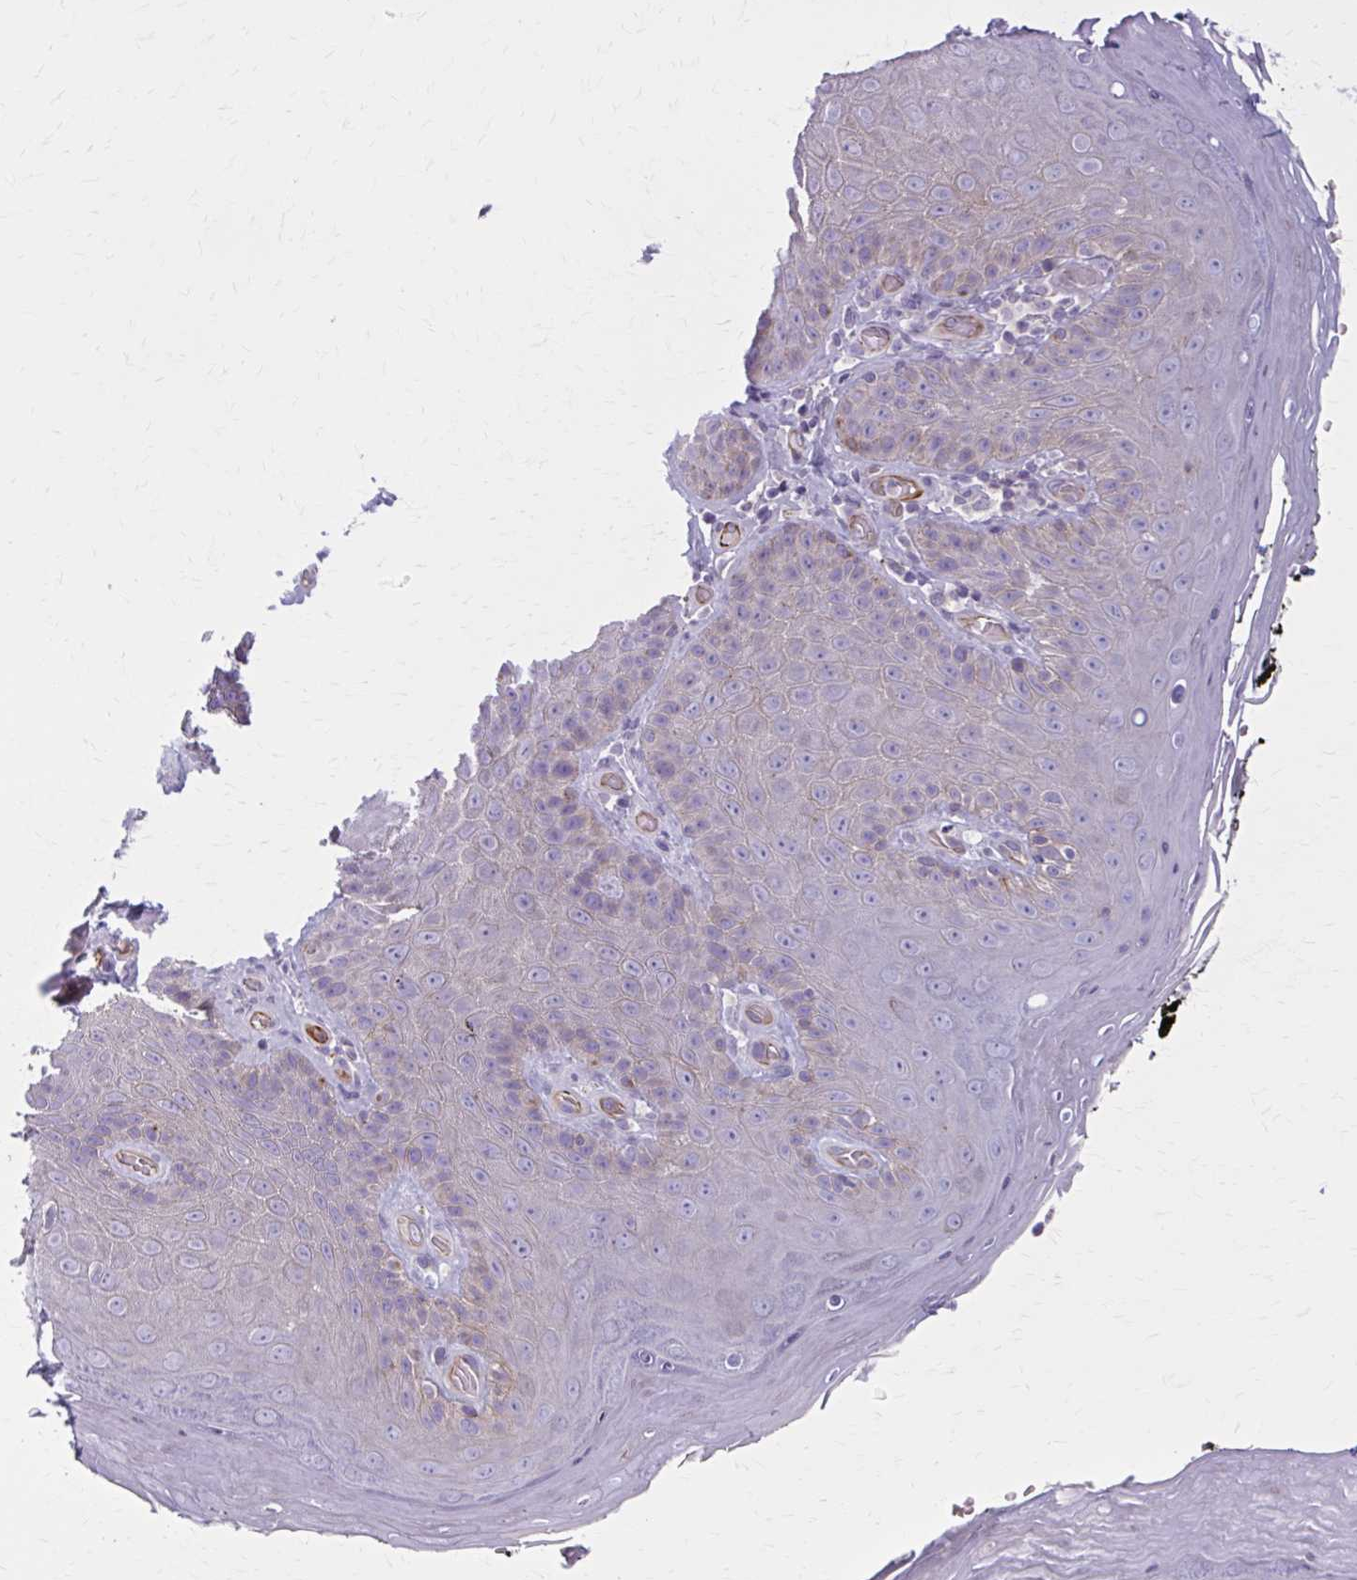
{"staining": {"intensity": "weak", "quantity": "<25%", "location": "cytoplasmic/membranous"}, "tissue": "skin", "cell_type": "Epidermal cells", "image_type": "normal", "snomed": [{"axis": "morphology", "description": "Normal tissue, NOS"}, {"axis": "topography", "description": "Anal"}, {"axis": "topography", "description": "Peripheral nerve tissue"}], "caption": "IHC of benign skin reveals no expression in epidermal cells. Nuclei are stained in blue.", "gene": "ZDHHC7", "patient": {"sex": "male", "age": 53}}